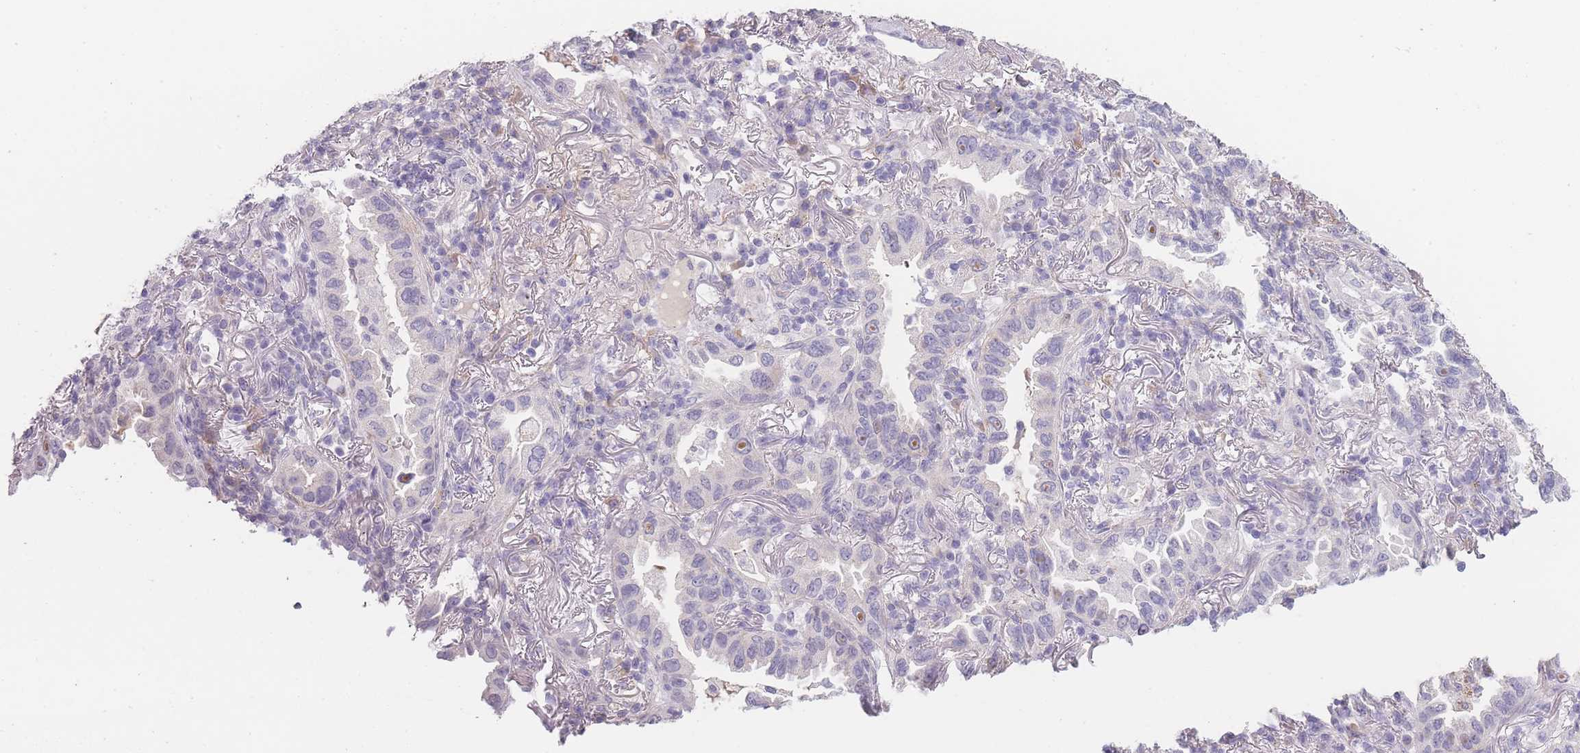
{"staining": {"intensity": "negative", "quantity": "none", "location": "none"}, "tissue": "lung cancer", "cell_type": "Tumor cells", "image_type": "cancer", "snomed": [{"axis": "morphology", "description": "Adenocarcinoma, NOS"}, {"axis": "topography", "description": "Lung"}], "caption": "Immunohistochemistry (IHC) of lung cancer (adenocarcinoma) exhibits no positivity in tumor cells.", "gene": "DCANP1", "patient": {"sex": "female", "age": 69}}